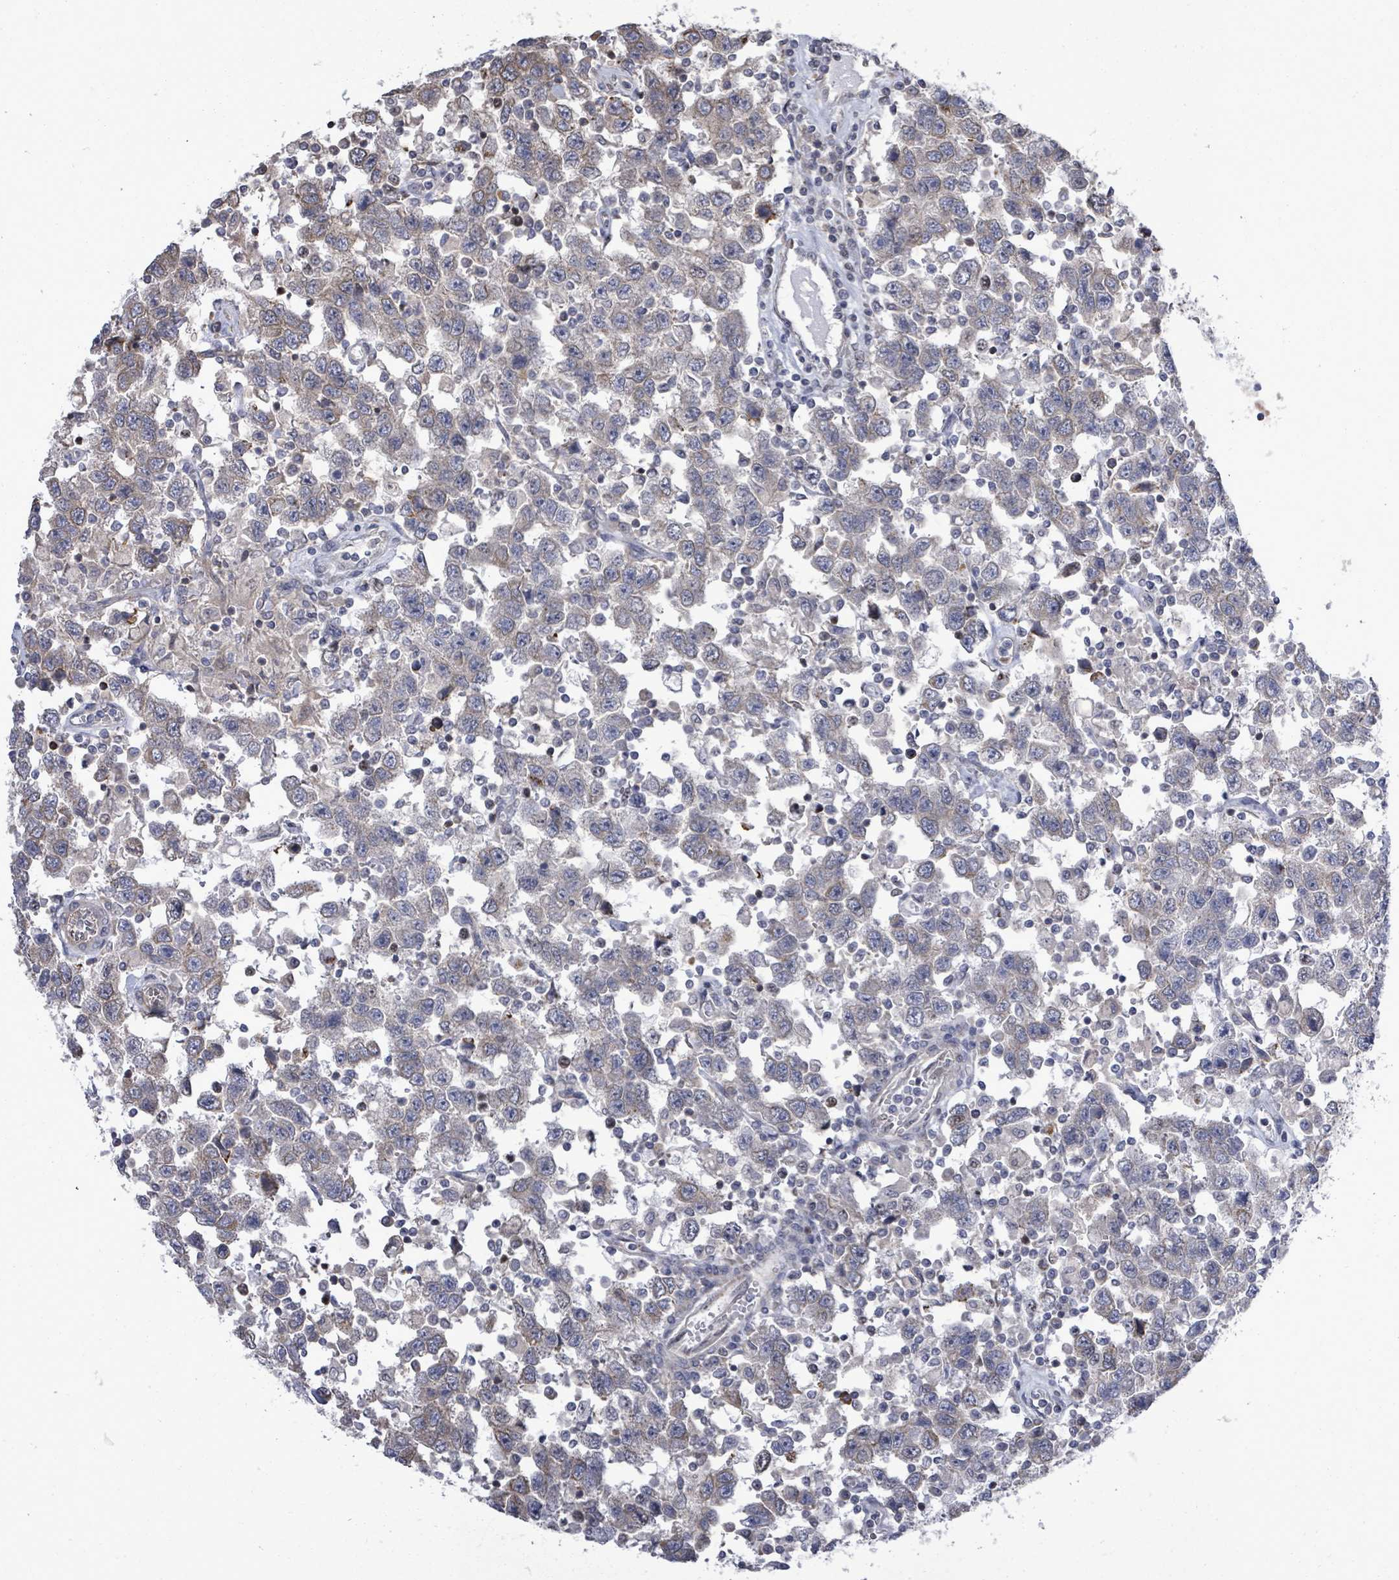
{"staining": {"intensity": "negative", "quantity": "none", "location": "none"}, "tissue": "testis cancer", "cell_type": "Tumor cells", "image_type": "cancer", "snomed": [{"axis": "morphology", "description": "Seminoma, NOS"}, {"axis": "topography", "description": "Testis"}], "caption": "IHC of human testis cancer reveals no expression in tumor cells.", "gene": "PAPSS1", "patient": {"sex": "male", "age": 41}}